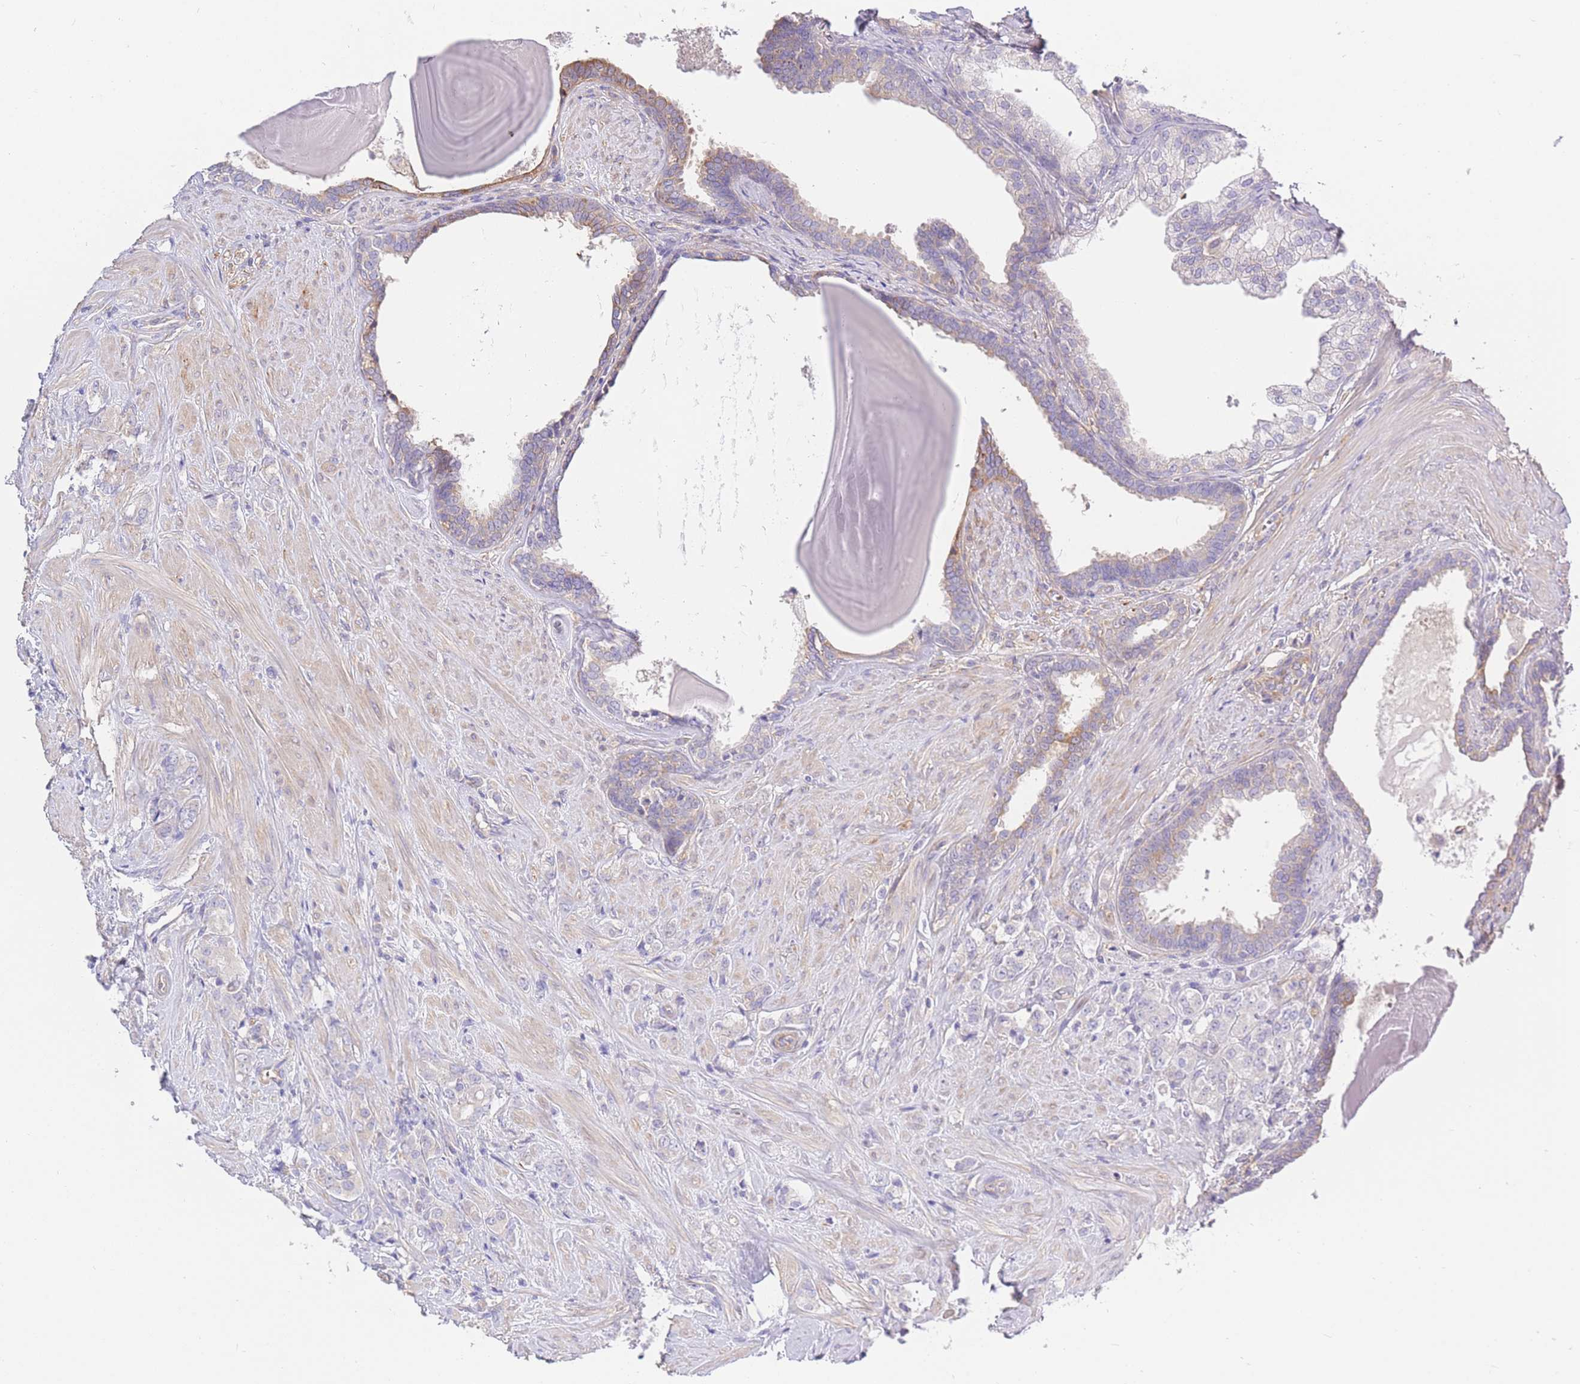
{"staining": {"intensity": "negative", "quantity": "none", "location": "none"}, "tissue": "prostate cancer", "cell_type": "Tumor cells", "image_type": "cancer", "snomed": [{"axis": "morphology", "description": "Adenocarcinoma, High grade"}, {"axis": "topography", "description": "Prostate"}], "caption": "A high-resolution histopathology image shows immunohistochemistry (IHC) staining of prostate cancer (adenocarcinoma (high-grade)), which reveals no significant staining in tumor cells.", "gene": "INSYN2B", "patient": {"sex": "male", "age": 62}}